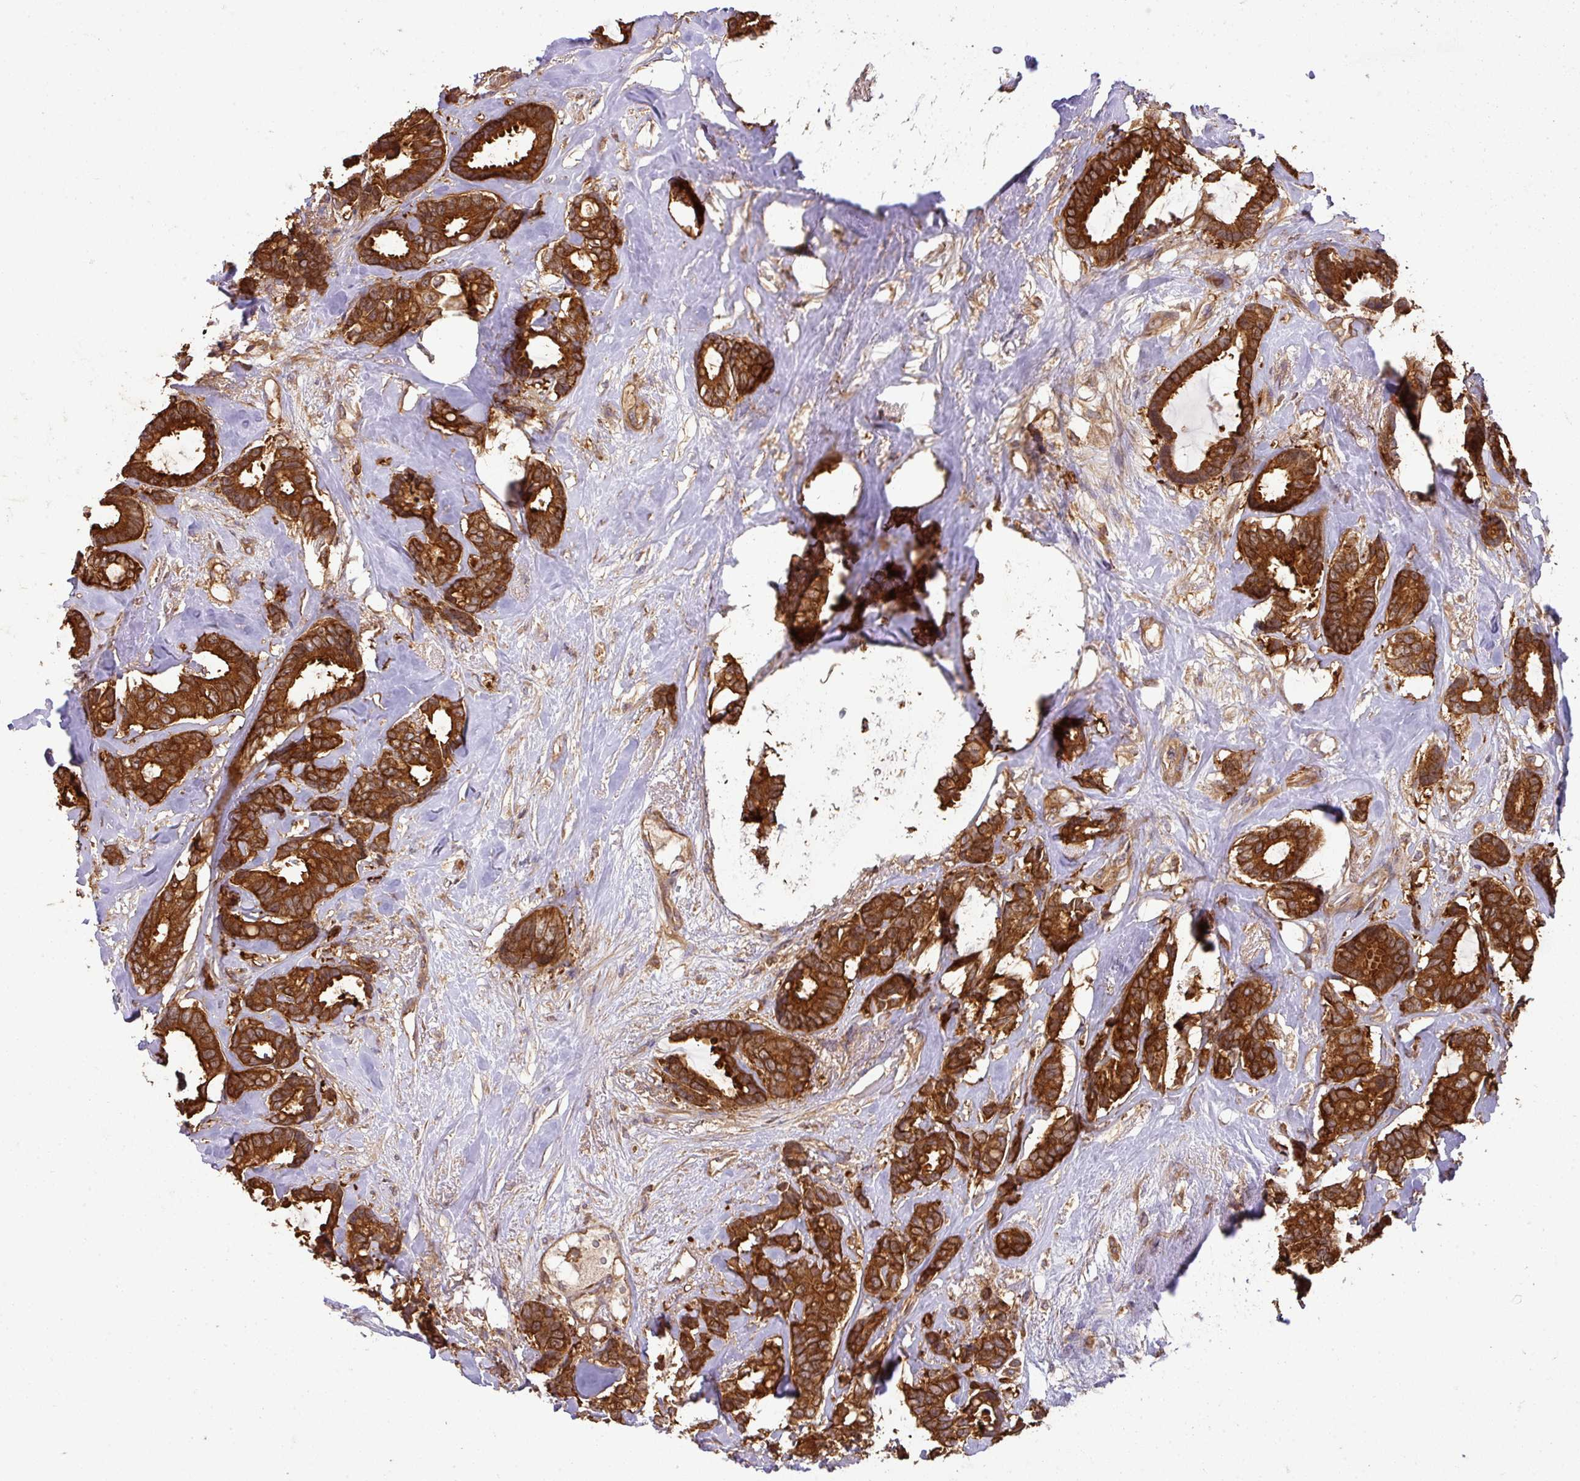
{"staining": {"intensity": "strong", "quantity": ">75%", "location": "cytoplasmic/membranous"}, "tissue": "breast cancer", "cell_type": "Tumor cells", "image_type": "cancer", "snomed": [{"axis": "morphology", "description": "Duct carcinoma"}, {"axis": "topography", "description": "Breast"}], "caption": "Immunohistochemistry of breast cancer shows high levels of strong cytoplasmic/membranous positivity in about >75% of tumor cells.", "gene": "GSPT1", "patient": {"sex": "female", "age": 87}}